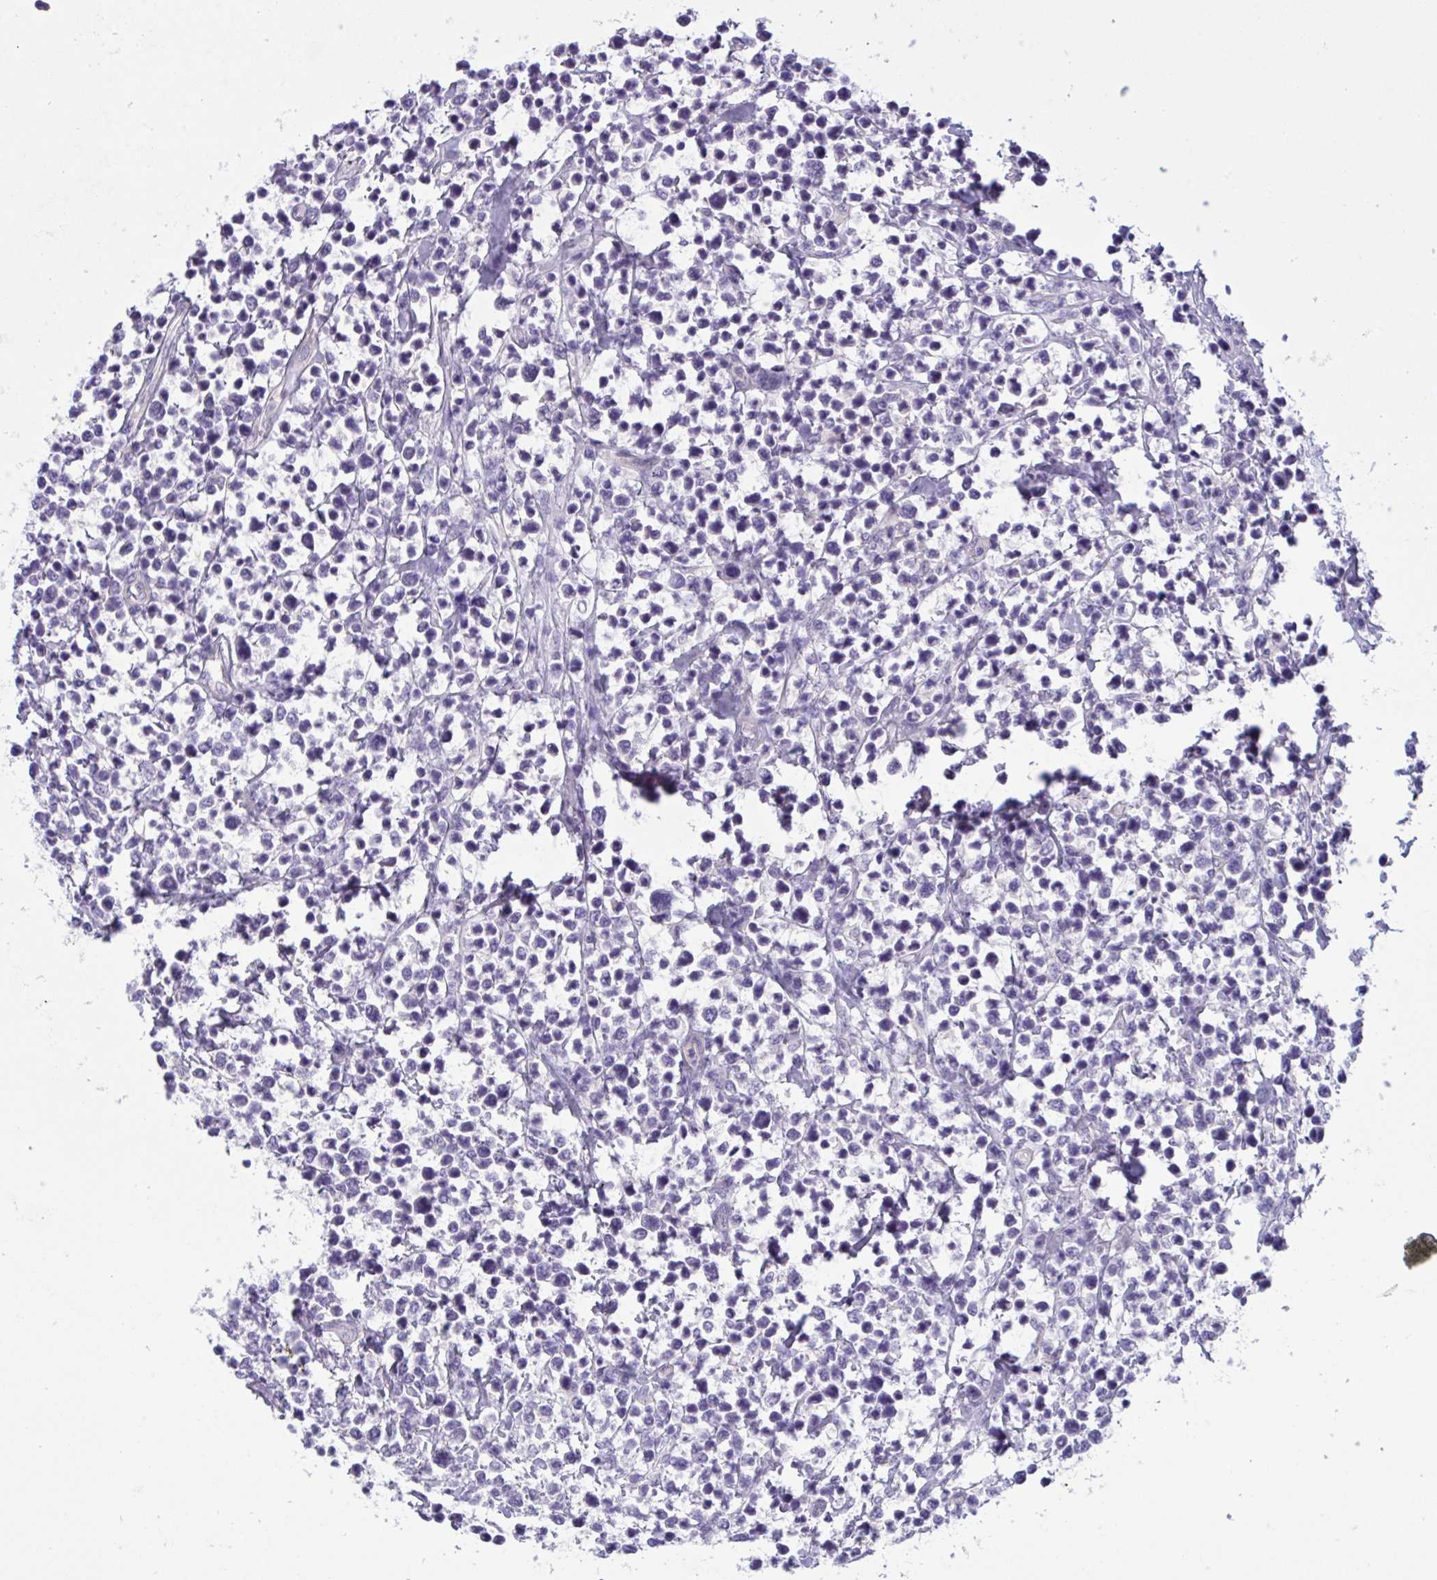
{"staining": {"intensity": "negative", "quantity": "none", "location": "none"}, "tissue": "lymphoma", "cell_type": "Tumor cells", "image_type": "cancer", "snomed": [{"axis": "morphology", "description": "Malignant lymphoma, non-Hodgkin's type, High grade"}, {"axis": "topography", "description": "Soft tissue"}], "caption": "This is an IHC histopathology image of high-grade malignant lymphoma, non-Hodgkin's type. There is no positivity in tumor cells.", "gene": "TTC7B", "patient": {"sex": "female", "age": 56}}